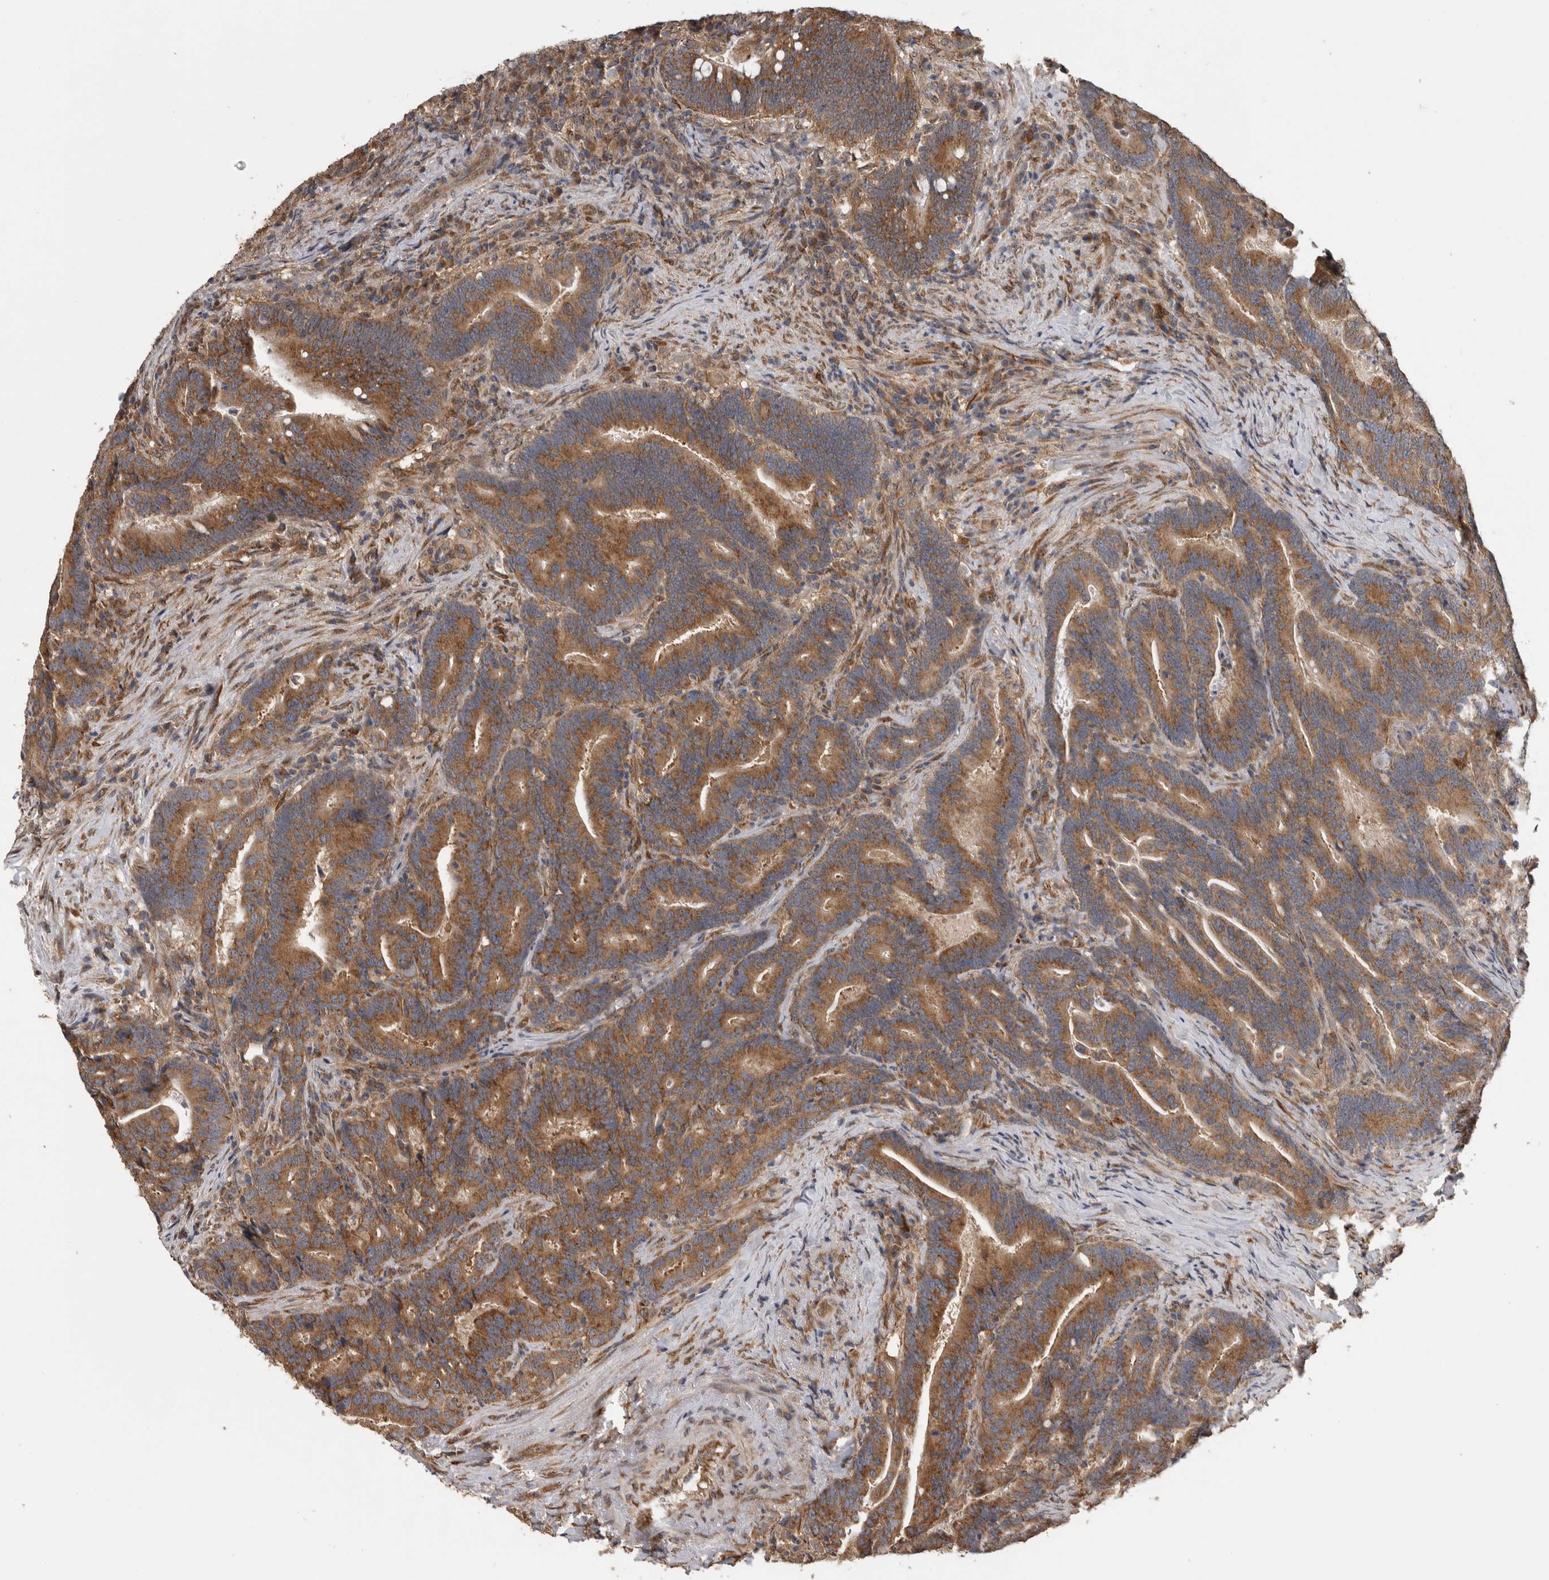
{"staining": {"intensity": "strong", "quantity": ">75%", "location": "cytoplasmic/membranous"}, "tissue": "colorectal cancer", "cell_type": "Tumor cells", "image_type": "cancer", "snomed": [{"axis": "morphology", "description": "Adenocarcinoma, NOS"}, {"axis": "topography", "description": "Colon"}], "caption": "This micrograph exhibits immunohistochemistry (IHC) staining of human colorectal adenocarcinoma, with high strong cytoplasmic/membranous expression in about >75% of tumor cells.", "gene": "ATXN2", "patient": {"sex": "female", "age": 66}}